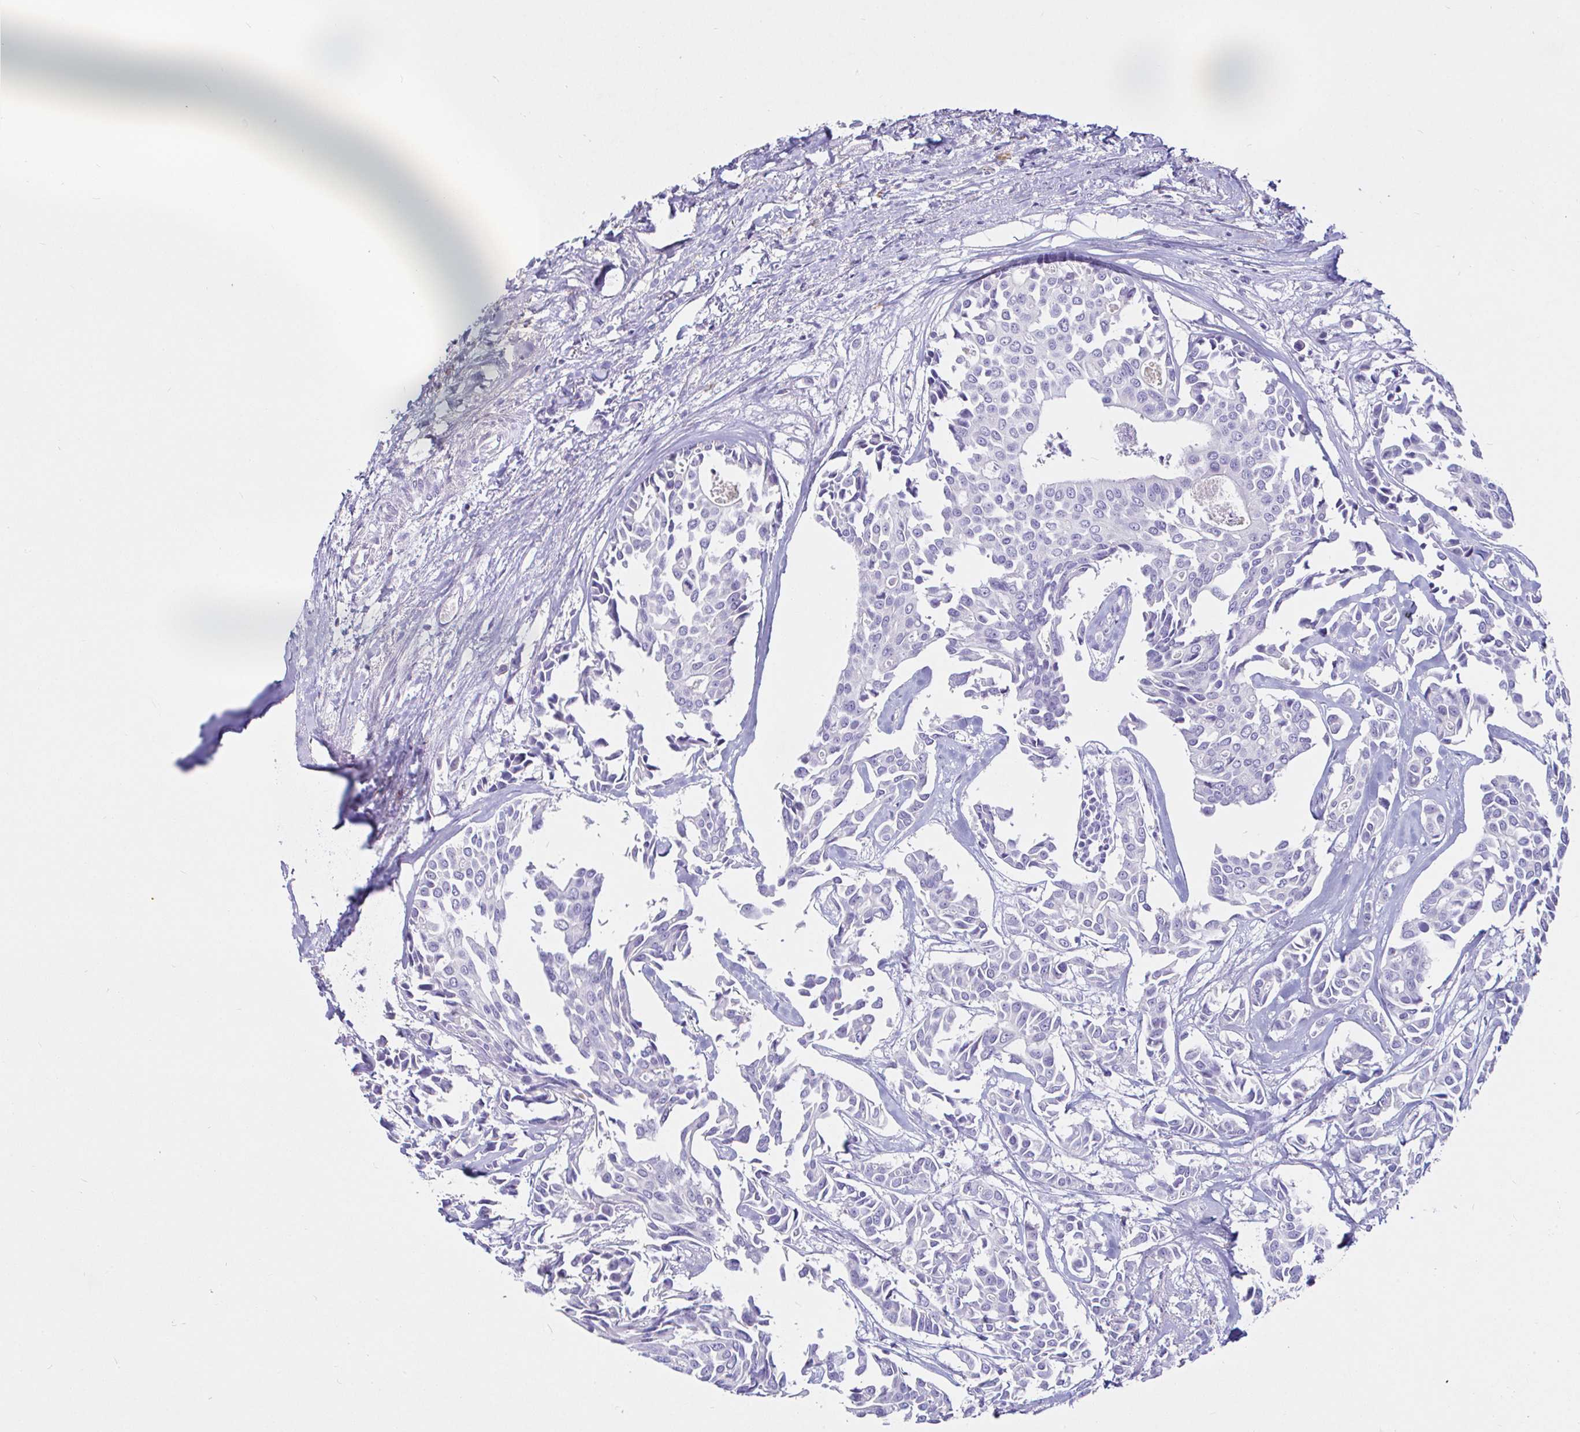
{"staining": {"intensity": "negative", "quantity": "none", "location": "none"}, "tissue": "breast cancer", "cell_type": "Tumor cells", "image_type": "cancer", "snomed": [{"axis": "morphology", "description": "Duct carcinoma"}, {"axis": "topography", "description": "Breast"}], "caption": "Tumor cells are negative for protein expression in human breast cancer.", "gene": "SAA4", "patient": {"sex": "female", "age": 54}}